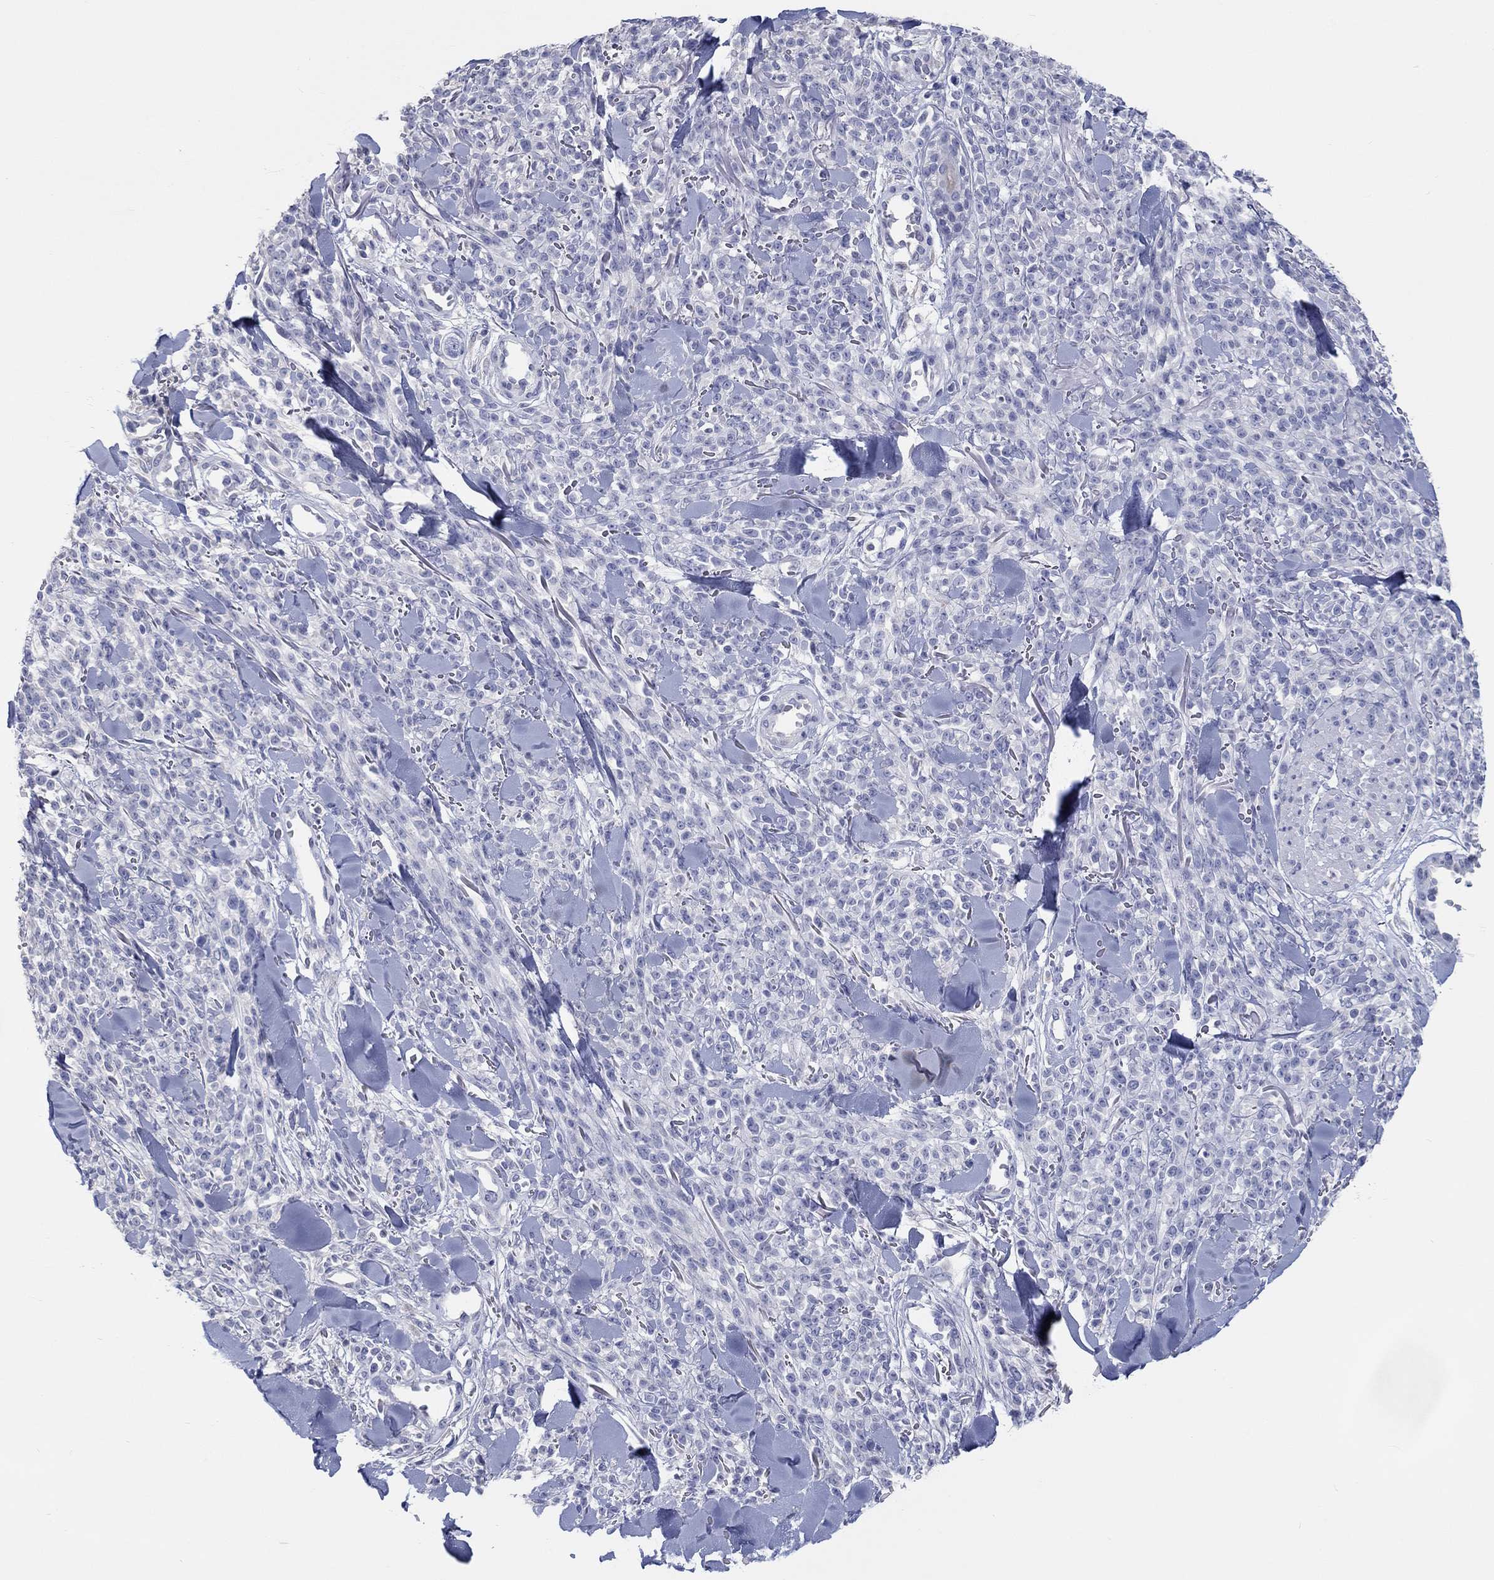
{"staining": {"intensity": "negative", "quantity": "none", "location": "none"}, "tissue": "melanoma", "cell_type": "Tumor cells", "image_type": "cancer", "snomed": [{"axis": "morphology", "description": "Malignant melanoma, NOS"}, {"axis": "topography", "description": "Skin"}, {"axis": "topography", "description": "Skin of trunk"}], "caption": "Malignant melanoma was stained to show a protein in brown. There is no significant positivity in tumor cells.", "gene": "LRRC4C", "patient": {"sex": "male", "age": 74}}